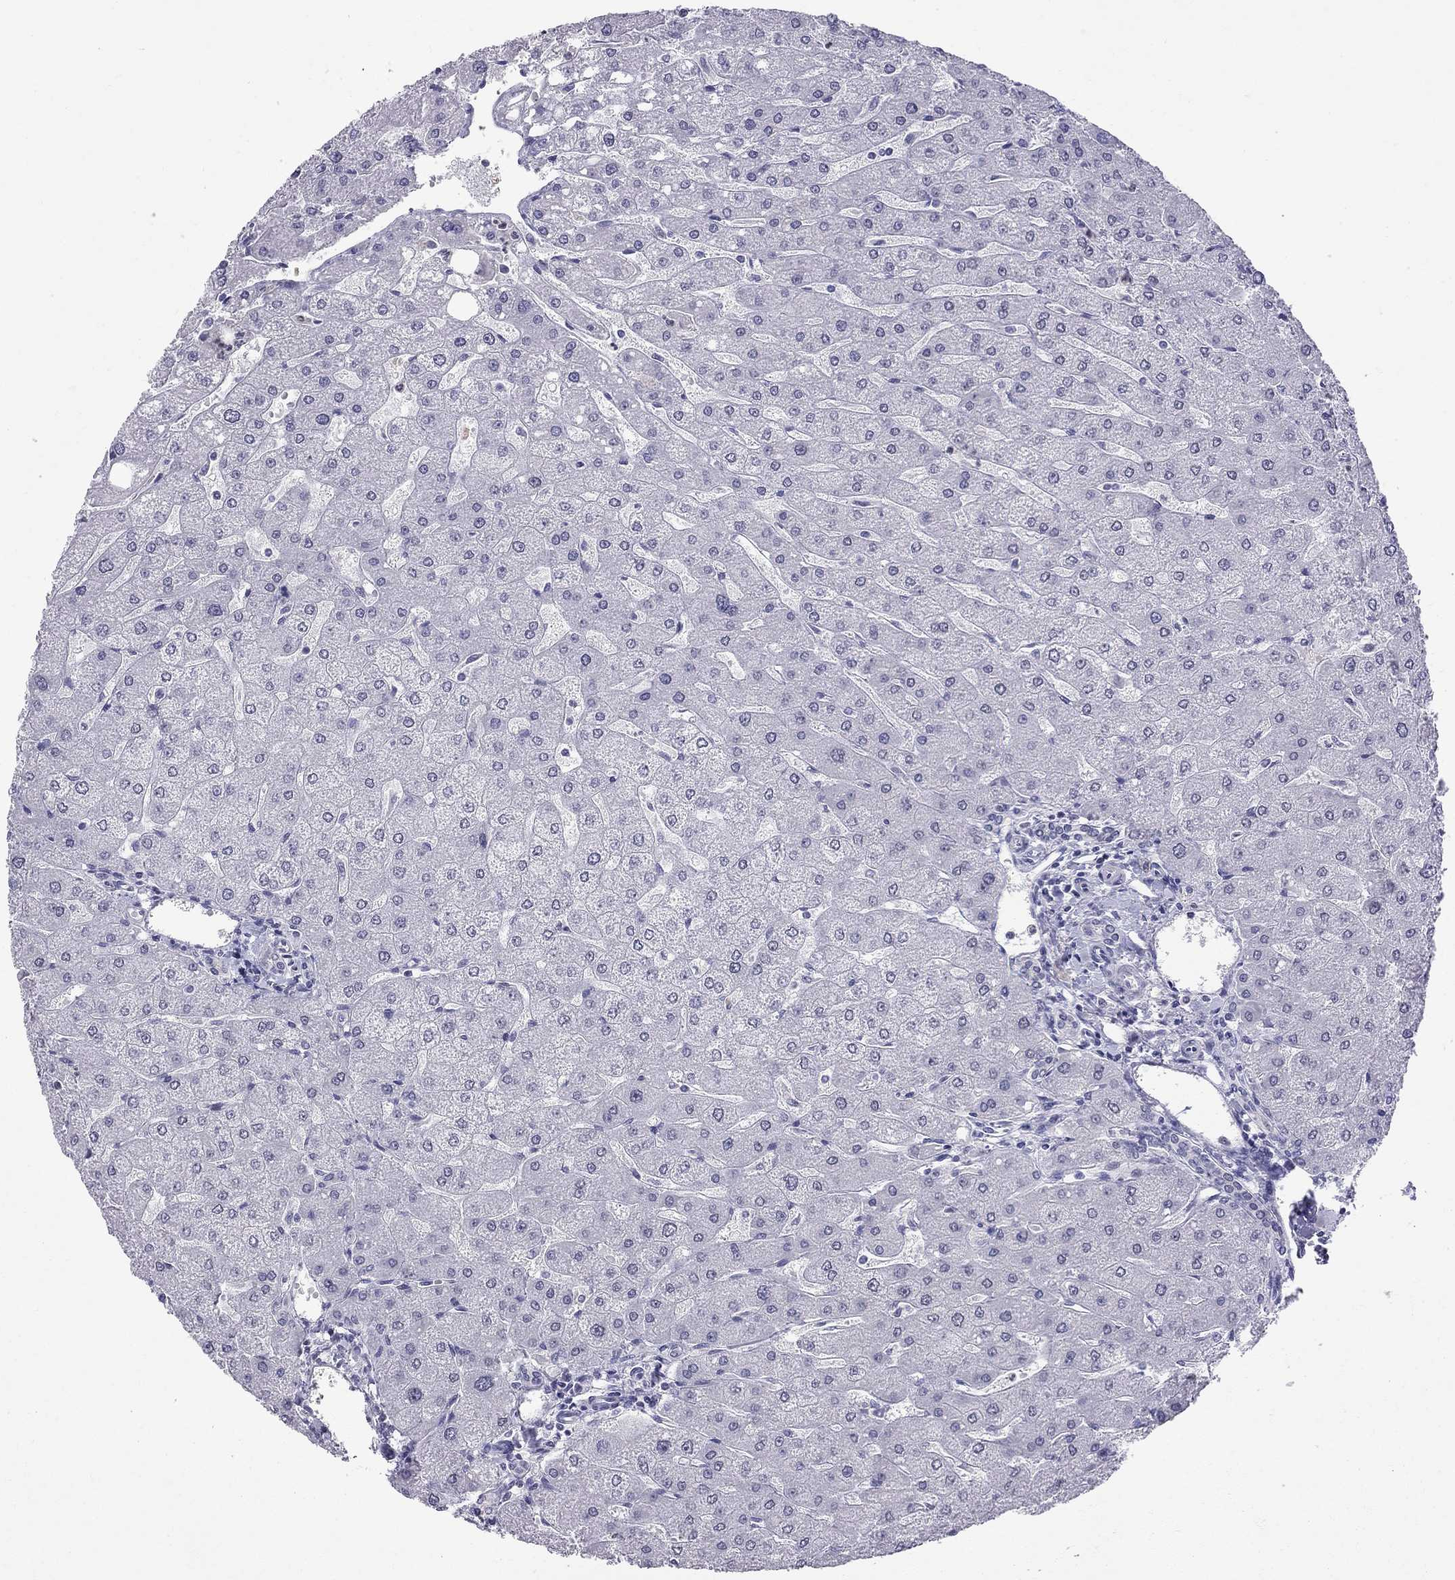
{"staining": {"intensity": "negative", "quantity": "none", "location": "none"}, "tissue": "liver", "cell_type": "Cholangiocytes", "image_type": "normal", "snomed": [{"axis": "morphology", "description": "Normal tissue, NOS"}, {"axis": "topography", "description": "Liver"}], "caption": "IHC of benign liver demonstrates no expression in cholangiocytes.", "gene": "MUC15", "patient": {"sex": "male", "age": 67}}